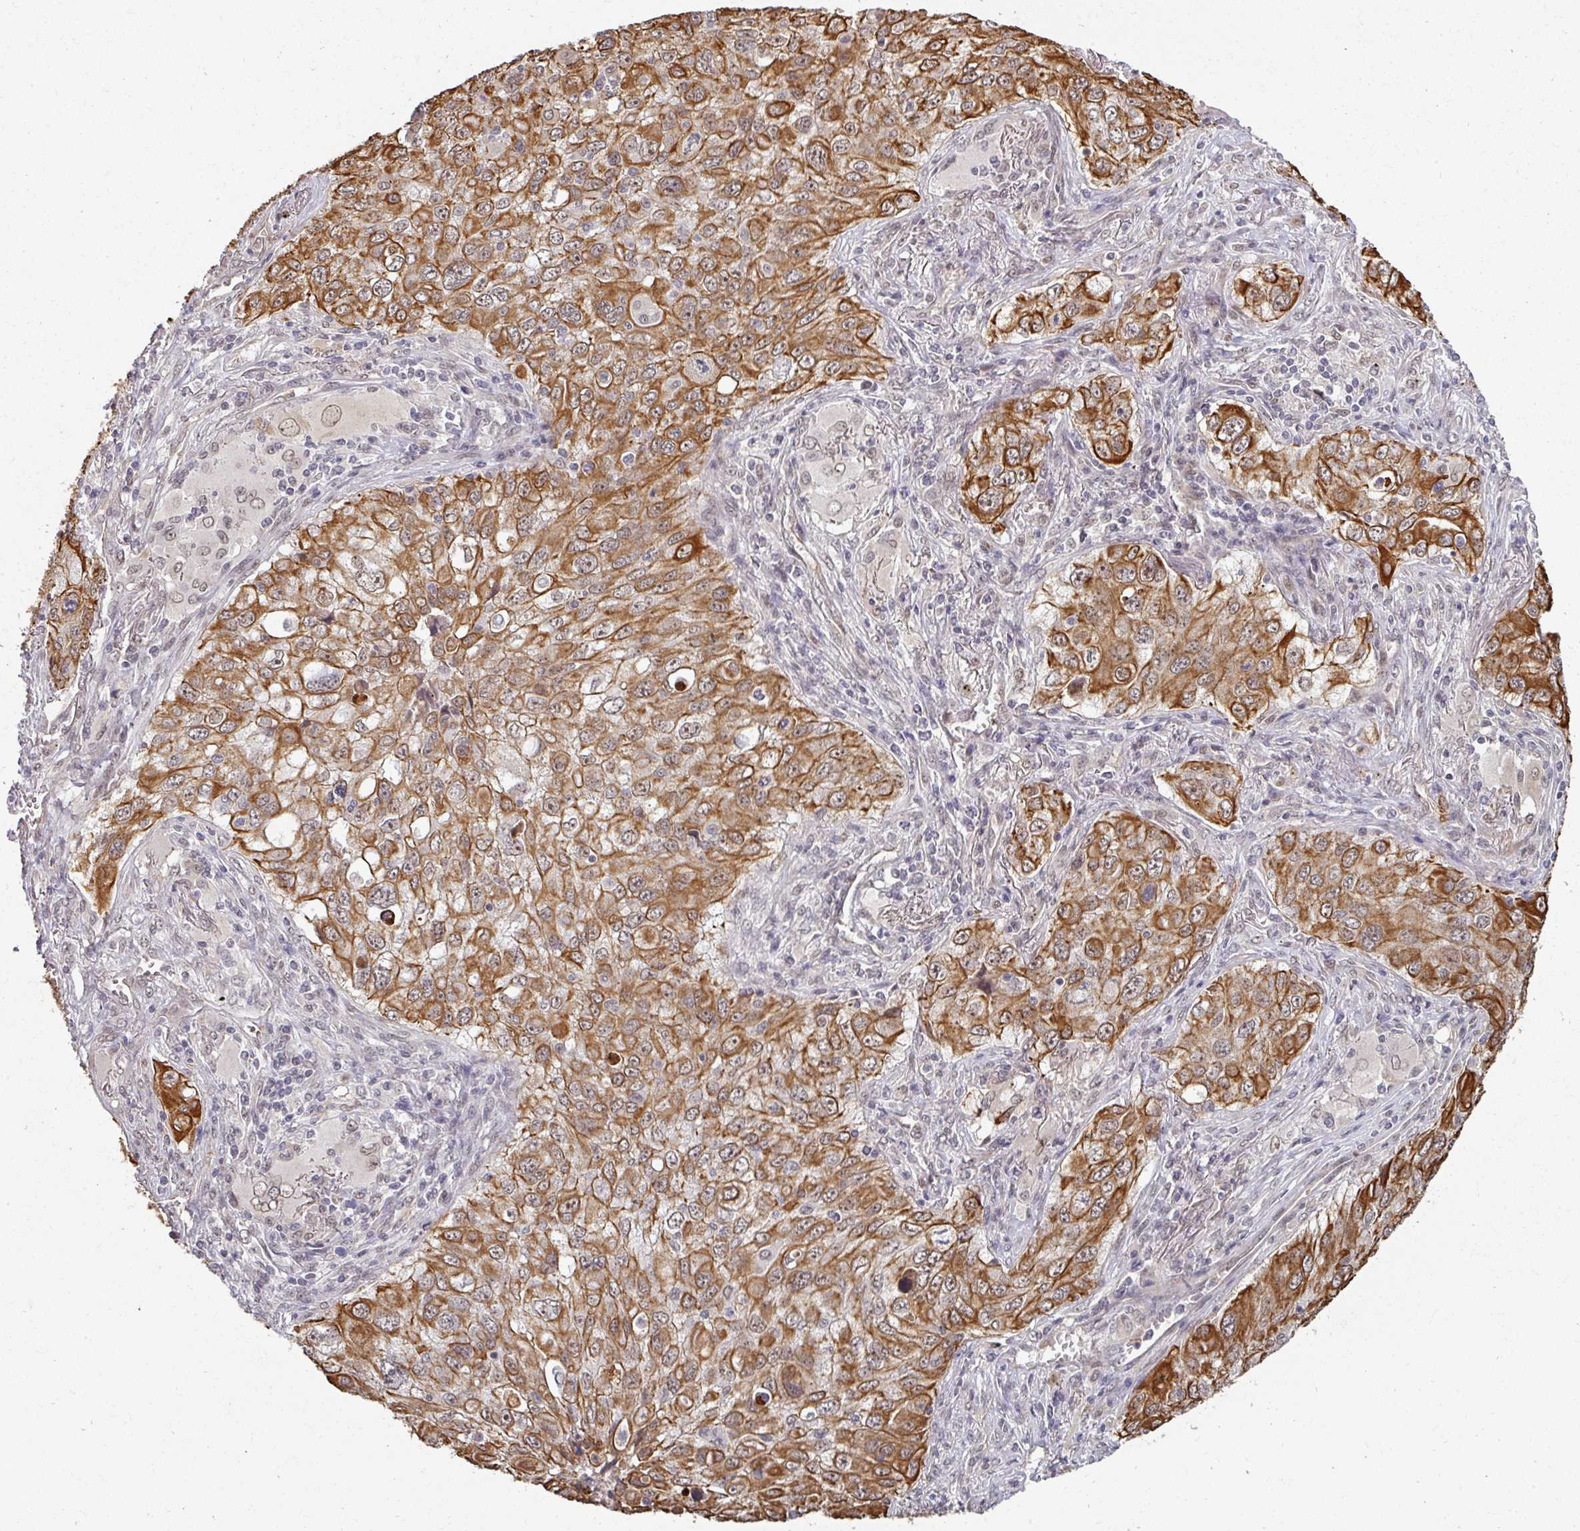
{"staining": {"intensity": "strong", "quantity": "25%-75%", "location": "cytoplasmic/membranous,nuclear"}, "tissue": "lung cancer", "cell_type": "Tumor cells", "image_type": "cancer", "snomed": [{"axis": "morphology", "description": "Adenocarcinoma, NOS"}, {"axis": "morphology", "description": "Adenocarcinoma, metastatic, NOS"}, {"axis": "topography", "description": "Lymph node"}, {"axis": "topography", "description": "Lung"}], "caption": "A brown stain labels strong cytoplasmic/membranous and nuclear staining of a protein in metastatic adenocarcinoma (lung) tumor cells. (DAB (3,3'-diaminobenzidine) IHC with brightfield microscopy, high magnification).", "gene": "GTF2H3", "patient": {"sex": "female", "age": 42}}